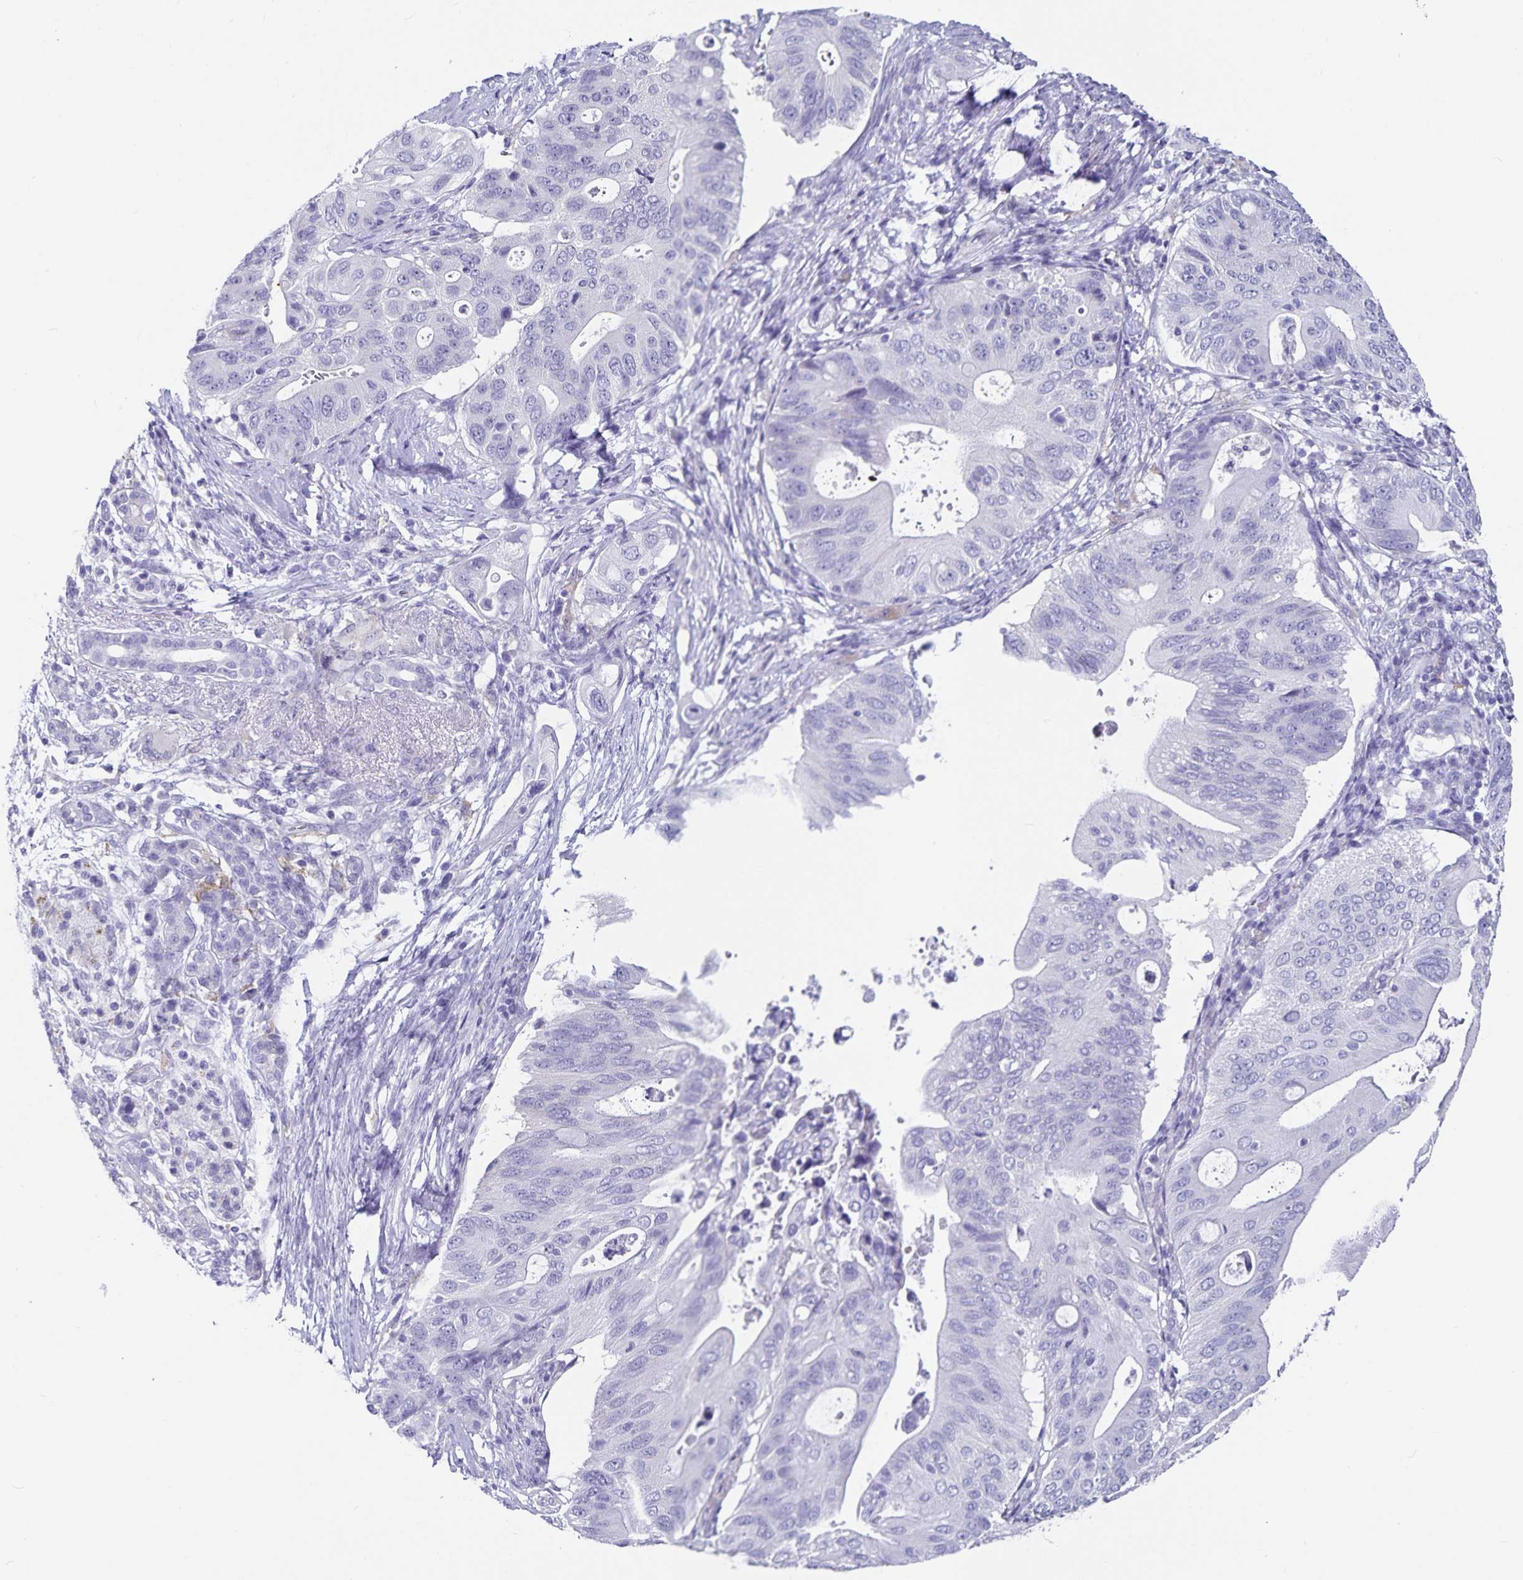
{"staining": {"intensity": "negative", "quantity": "none", "location": "none"}, "tissue": "pancreatic cancer", "cell_type": "Tumor cells", "image_type": "cancer", "snomed": [{"axis": "morphology", "description": "Adenocarcinoma, NOS"}, {"axis": "topography", "description": "Pancreas"}], "caption": "Tumor cells are negative for protein expression in human pancreatic cancer (adenocarcinoma).", "gene": "PLAC1", "patient": {"sex": "female", "age": 72}}